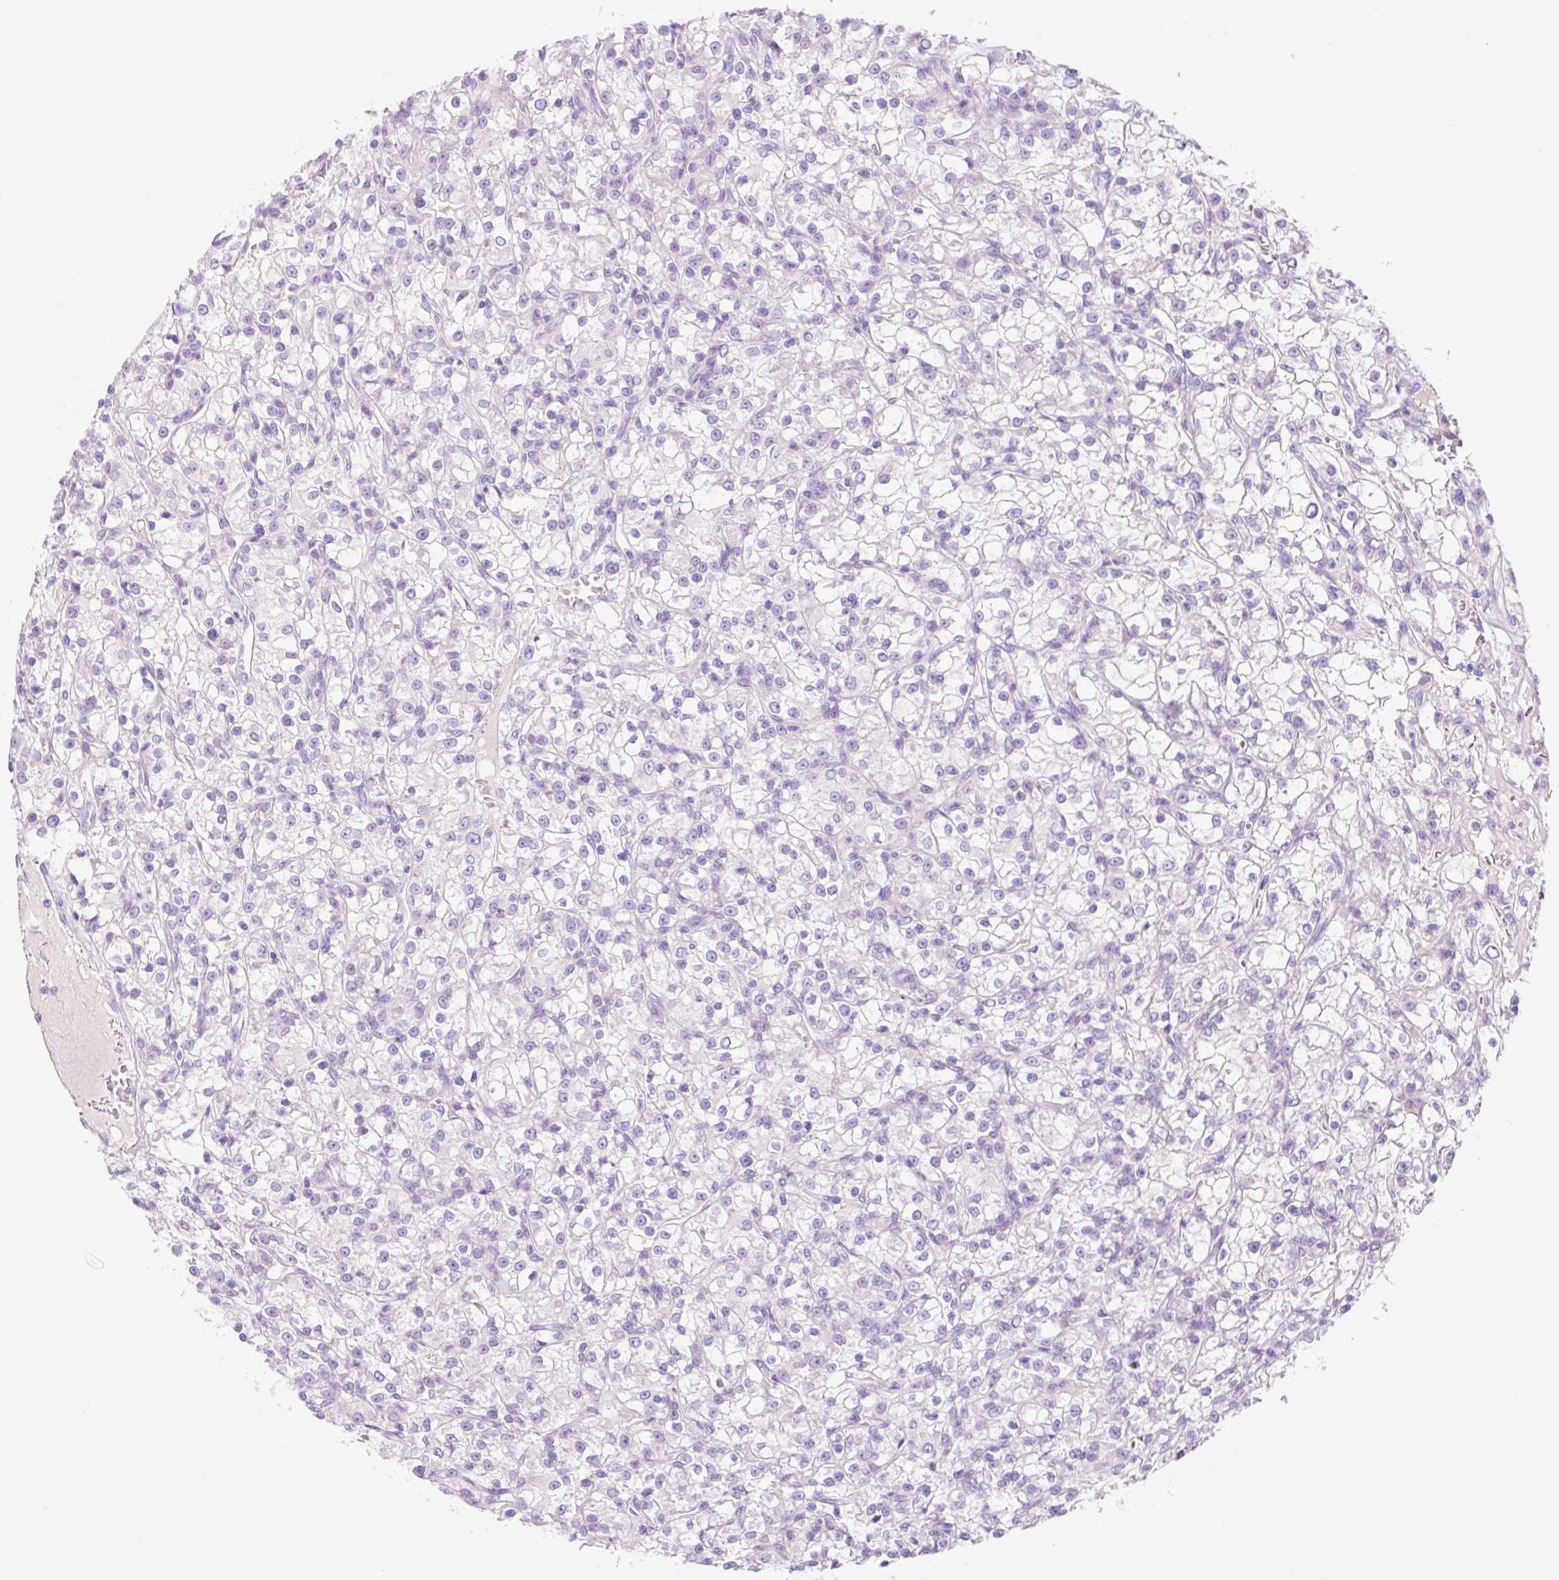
{"staining": {"intensity": "negative", "quantity": "none", "location": "none"}, "tissue": "renal cancer", "cell_type": "Tumor cells", "image_type": "cancer", "snomed": [{"axis": "morphology", "description": "Adenocarcinoma, NOS"}, {"axis": "topography", "description": "Kidney"}], "caption": "Tumor cells show no significant protein staining in adenocarcinoma (renal).", "gene": "CELF6", "patient": {"sex": "female", "age": 59}}